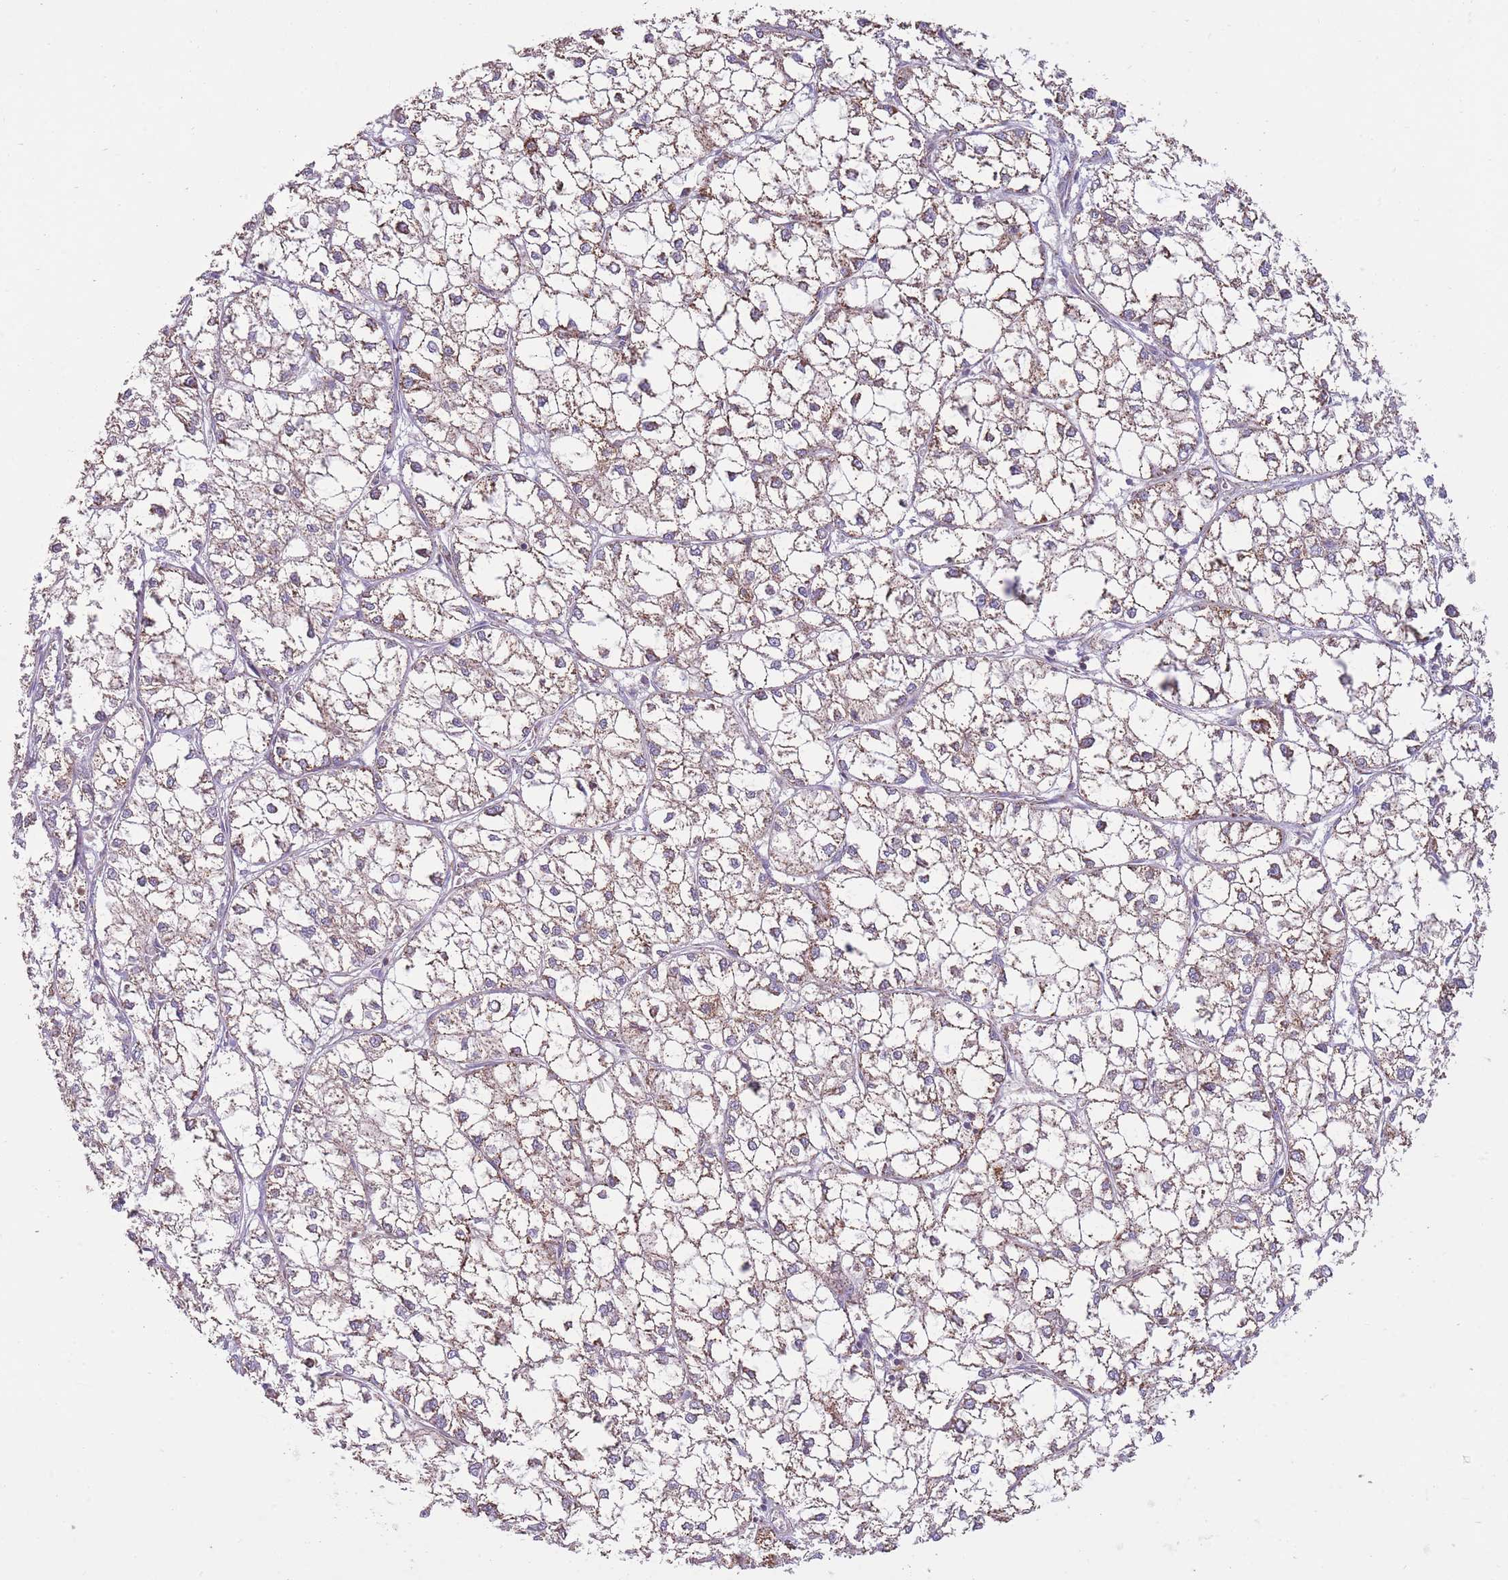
{"staining": {"intensity": "moderate", "quantity": ">75%", "location": "cytoplasmic/membranous"}, "tissue": "liver cancer", "cell_type": "Tumor cells", "image_type": "cancer", "snomed": [{"axis": "morphology", "description": "Carcinoma, Hepatocellular, NOS"}, {"axis": "topography", "description": "Liver"}], "caption": "There is medium levels of moderate cytoplasmic/membranous staining in tumor cells of liver cancer (hepatocellular carcinoma), as demonstrated by immunohistochemical staining (brown color).", "gene": "KIF16B", "patient": {"sex": "female", "age": 43}}